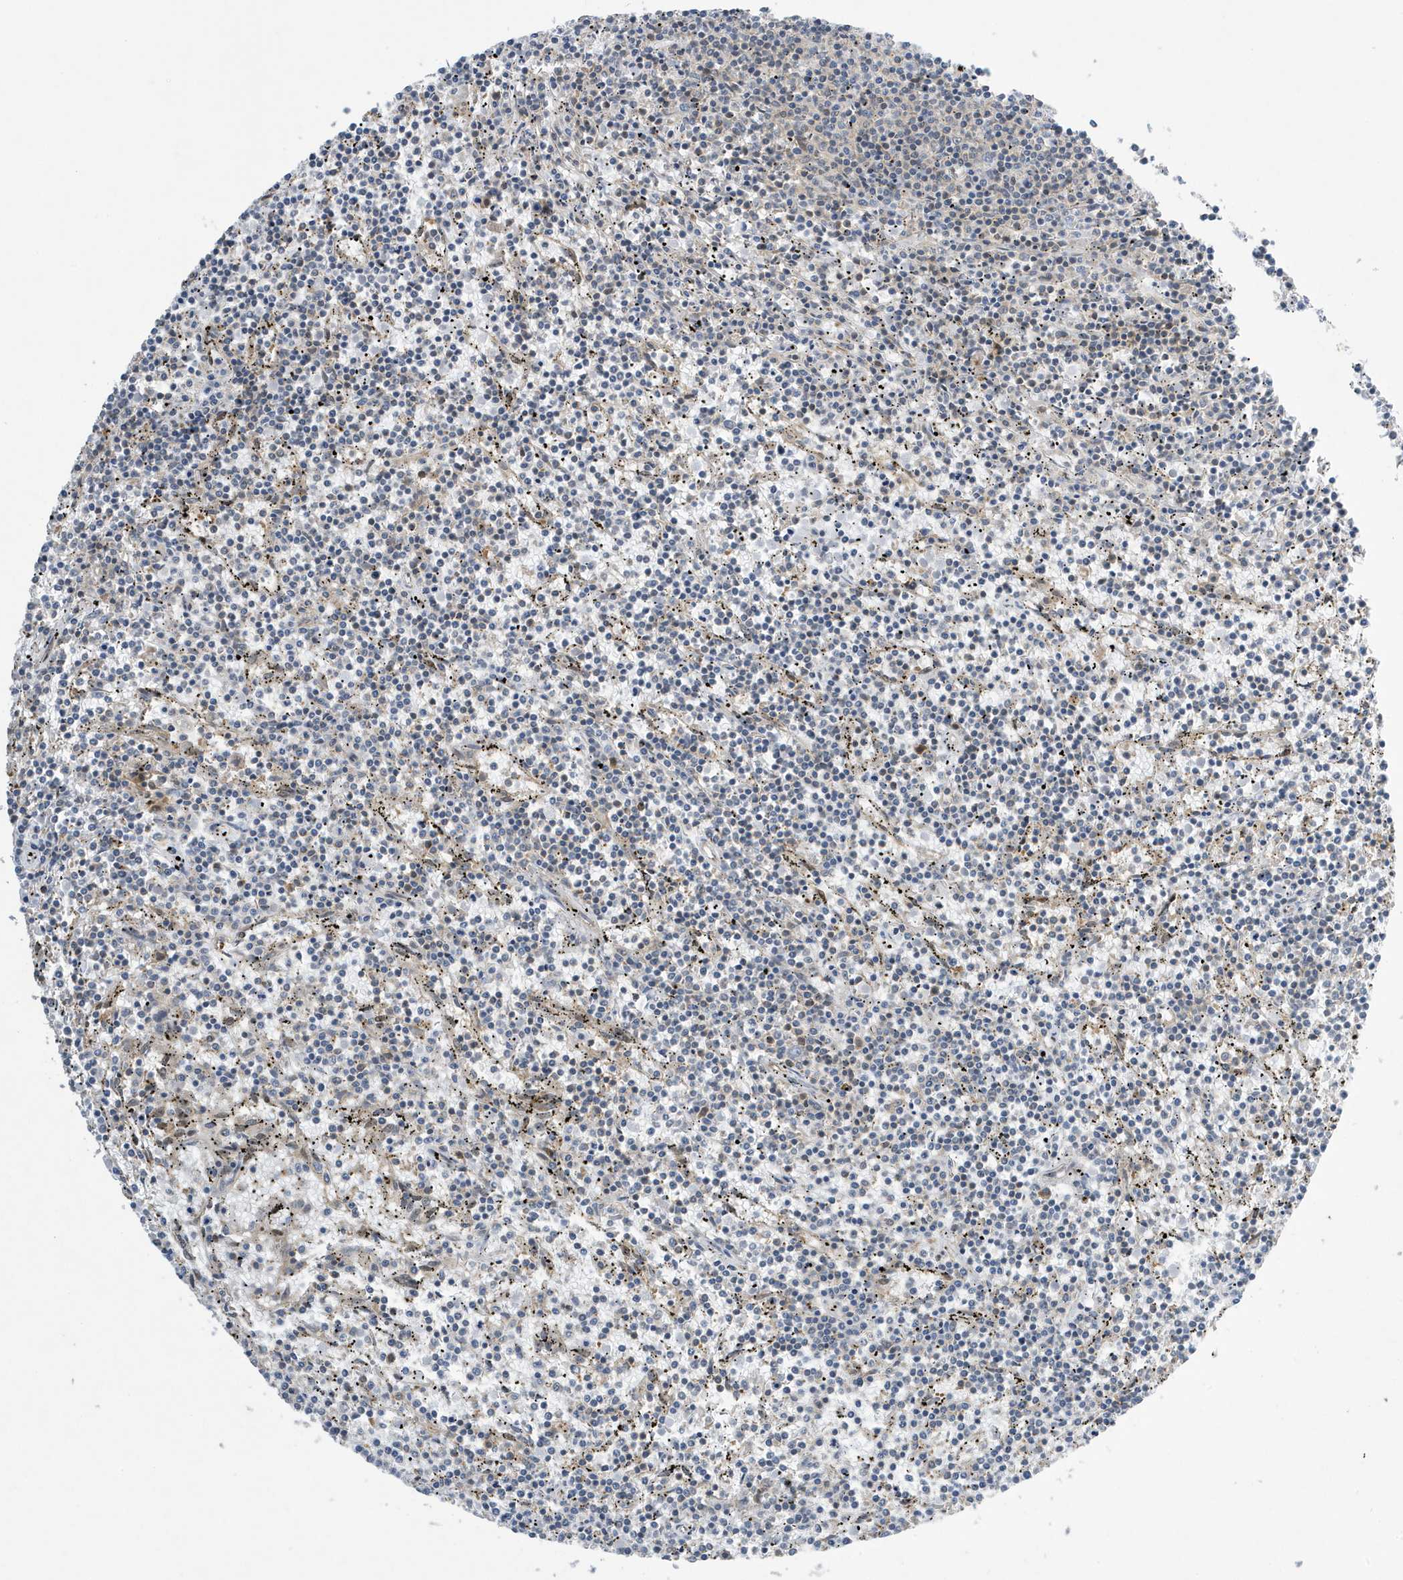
{"staining": {"intensity": "negative", "quantity": "none", "location": "none"}, "tissue": "lymphoma", "cell_type": "Tumor cells", "image_type": "cancer", "snomed": [{"axis": "morphology", "description": "Malignant lymphoma, non-Hodgkin's type, Low grade"}, {"axis": "topography", "description": "Spleen"}], "caption": "An immunohistochemistry histopathology image of lymphoma is shown. There is no staining in tumor cells of lymphoma.", "gene": "NCOA7", "patient": {"sex": "female", "age": 50}}